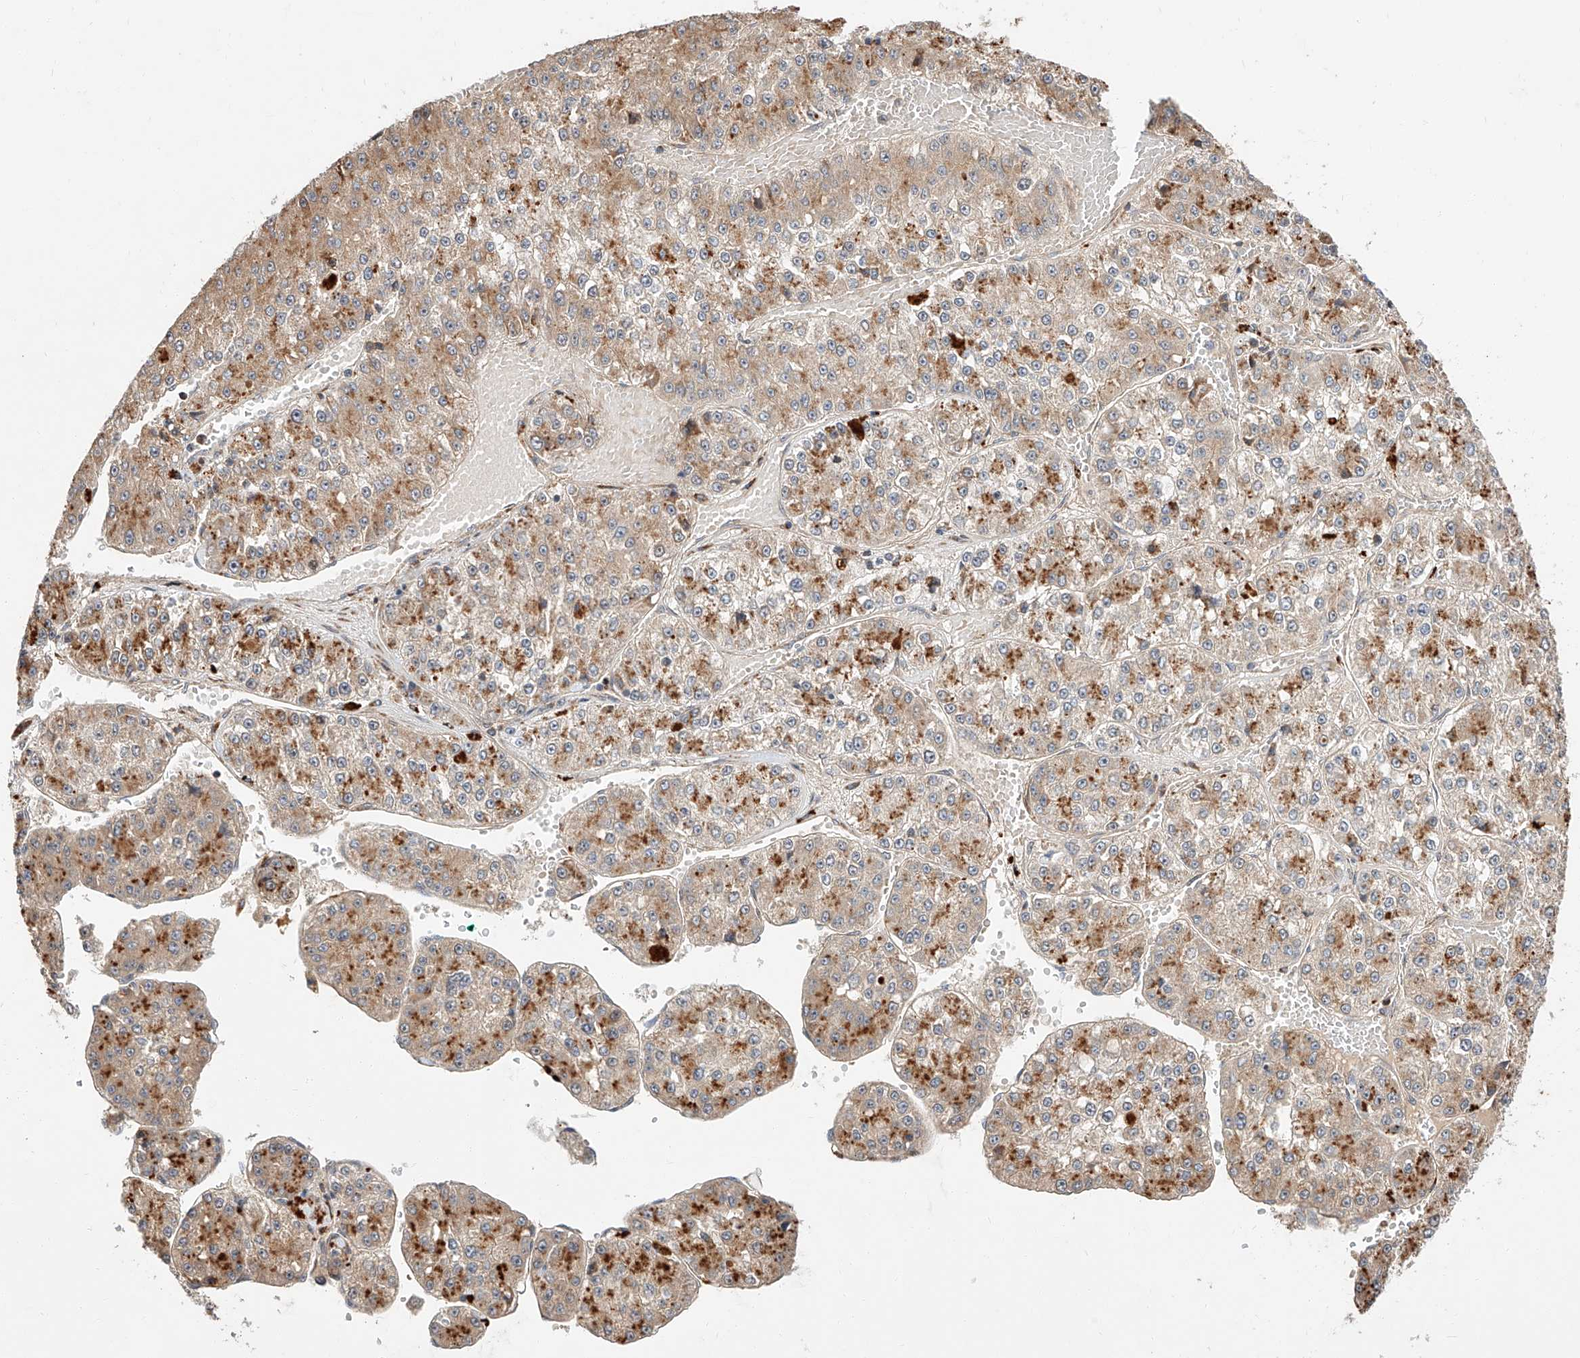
{"staining": {"intensity": "moderate", "quantity": "<25%", "location": "cytoplasmic/membranous"}, "tissue": "liver cancer", "cell_type": "Tumor cells", "image_type": "cancer", "snomed": [{"axis": "morphology", "description": "Carcinoma, Hepatocellular, NOS"}, {"axis": "topography", "description": "Liver"}], "caption": "DAB (3,3'-diaminobenzidine) immunohistochemical staining of human liver cancer (hepatocellular carcinoma) exhibits moderate cytoplasmic/membranous protein staining in approximately <25% of tumor cells. The staining was performed using DAB (3,3'-diaminobenzidine), with brown indicating positive protein expression. Nuclei are stained blue with hematoxylin.", "gene": "DIRAS3", "patient": {"sex": "female", "age": 73}}